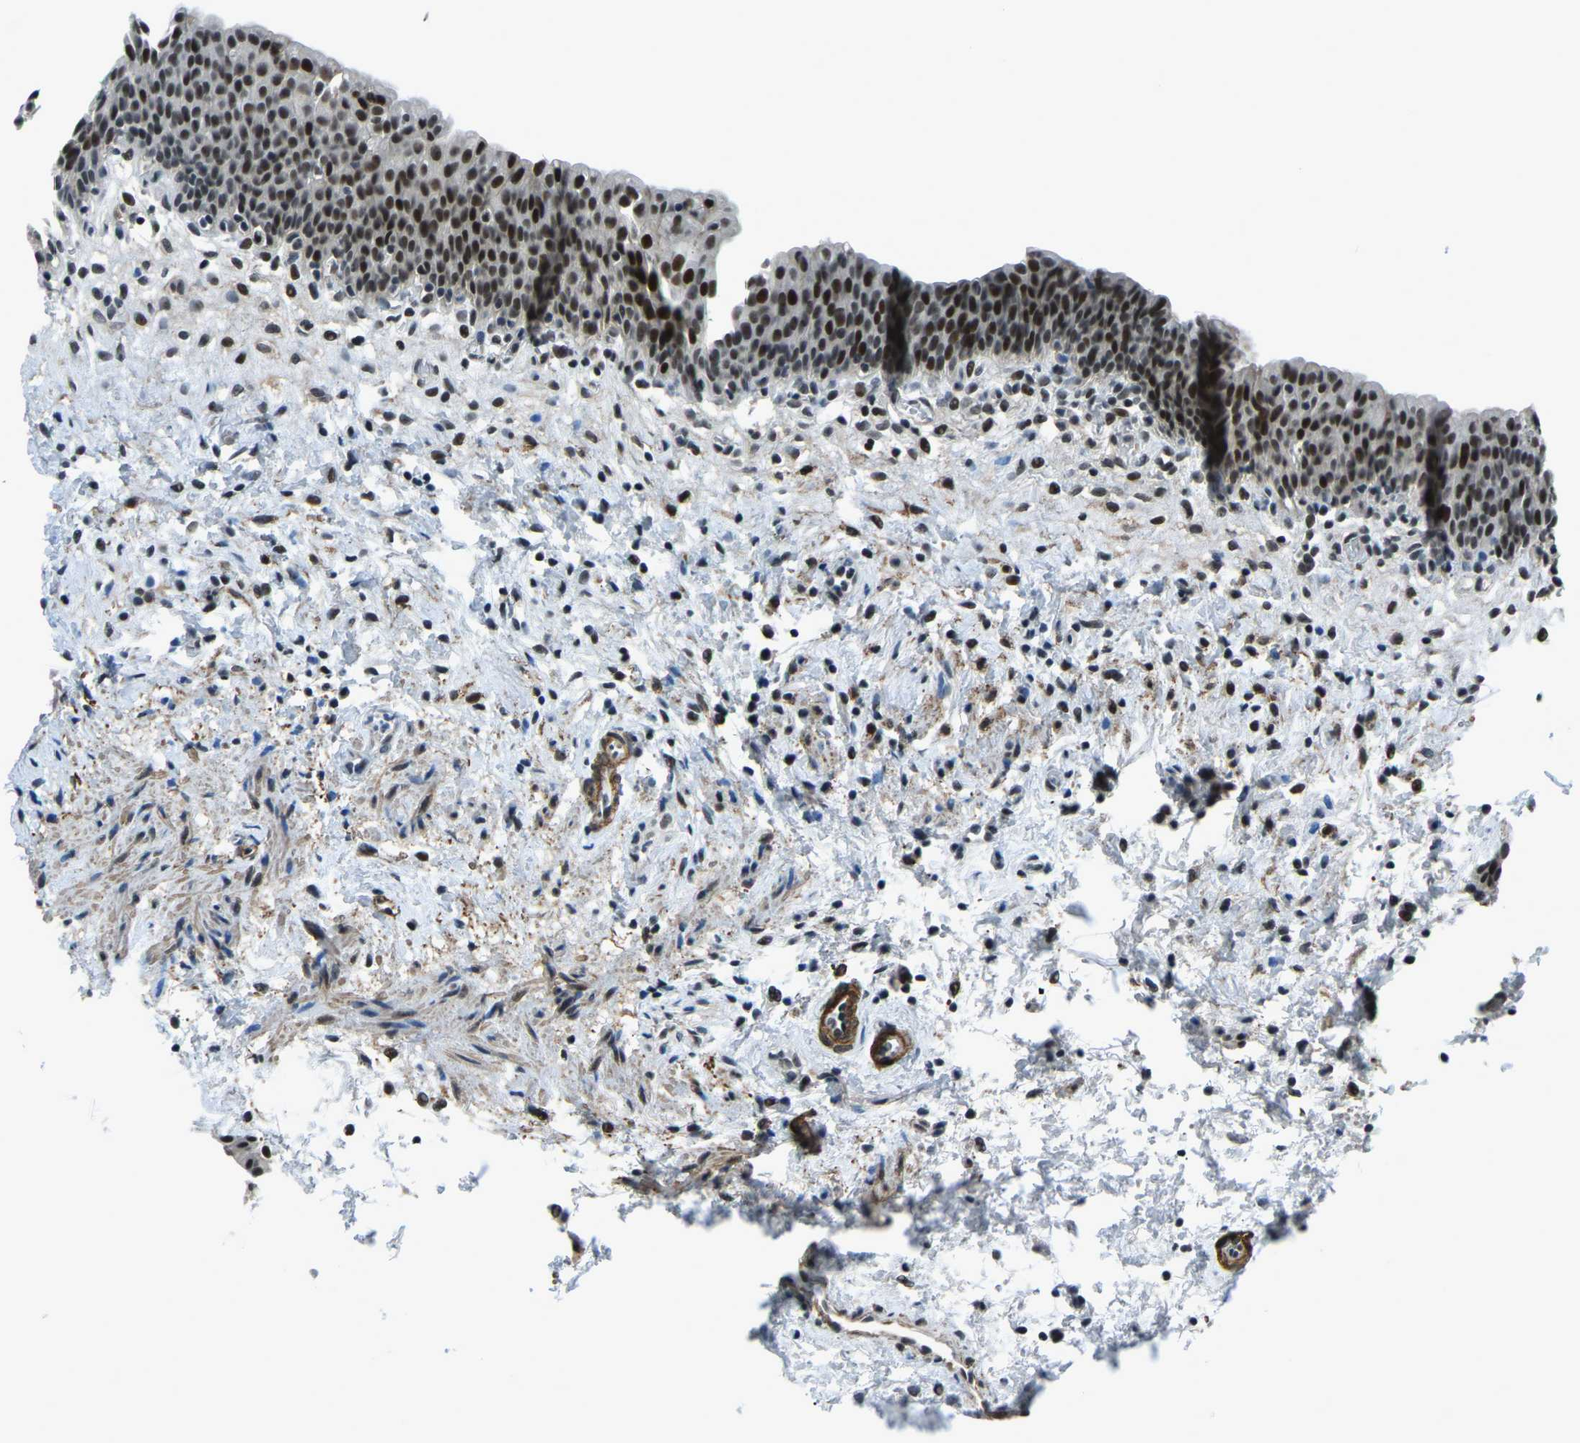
{"staining": {"intensity": "strong", "quantity": ">75%", "location": "nuclear"}, "tissue": "urinary bladder", "cell_type": "Urothelial cells", "image_type": "normal", "snomed": [{"axis": "morphology", "description": "Normal tissue, NOS"}, {"axis": "topography", "description": "Urinary bladder"}], "caption": "The photomicrograph displays a brown stain indicating the presence of a protein in the nuclear of urothelial cells in urinary bladder.", "gene": "PRCC", "patient": {"sex": "male", "age": 37}}